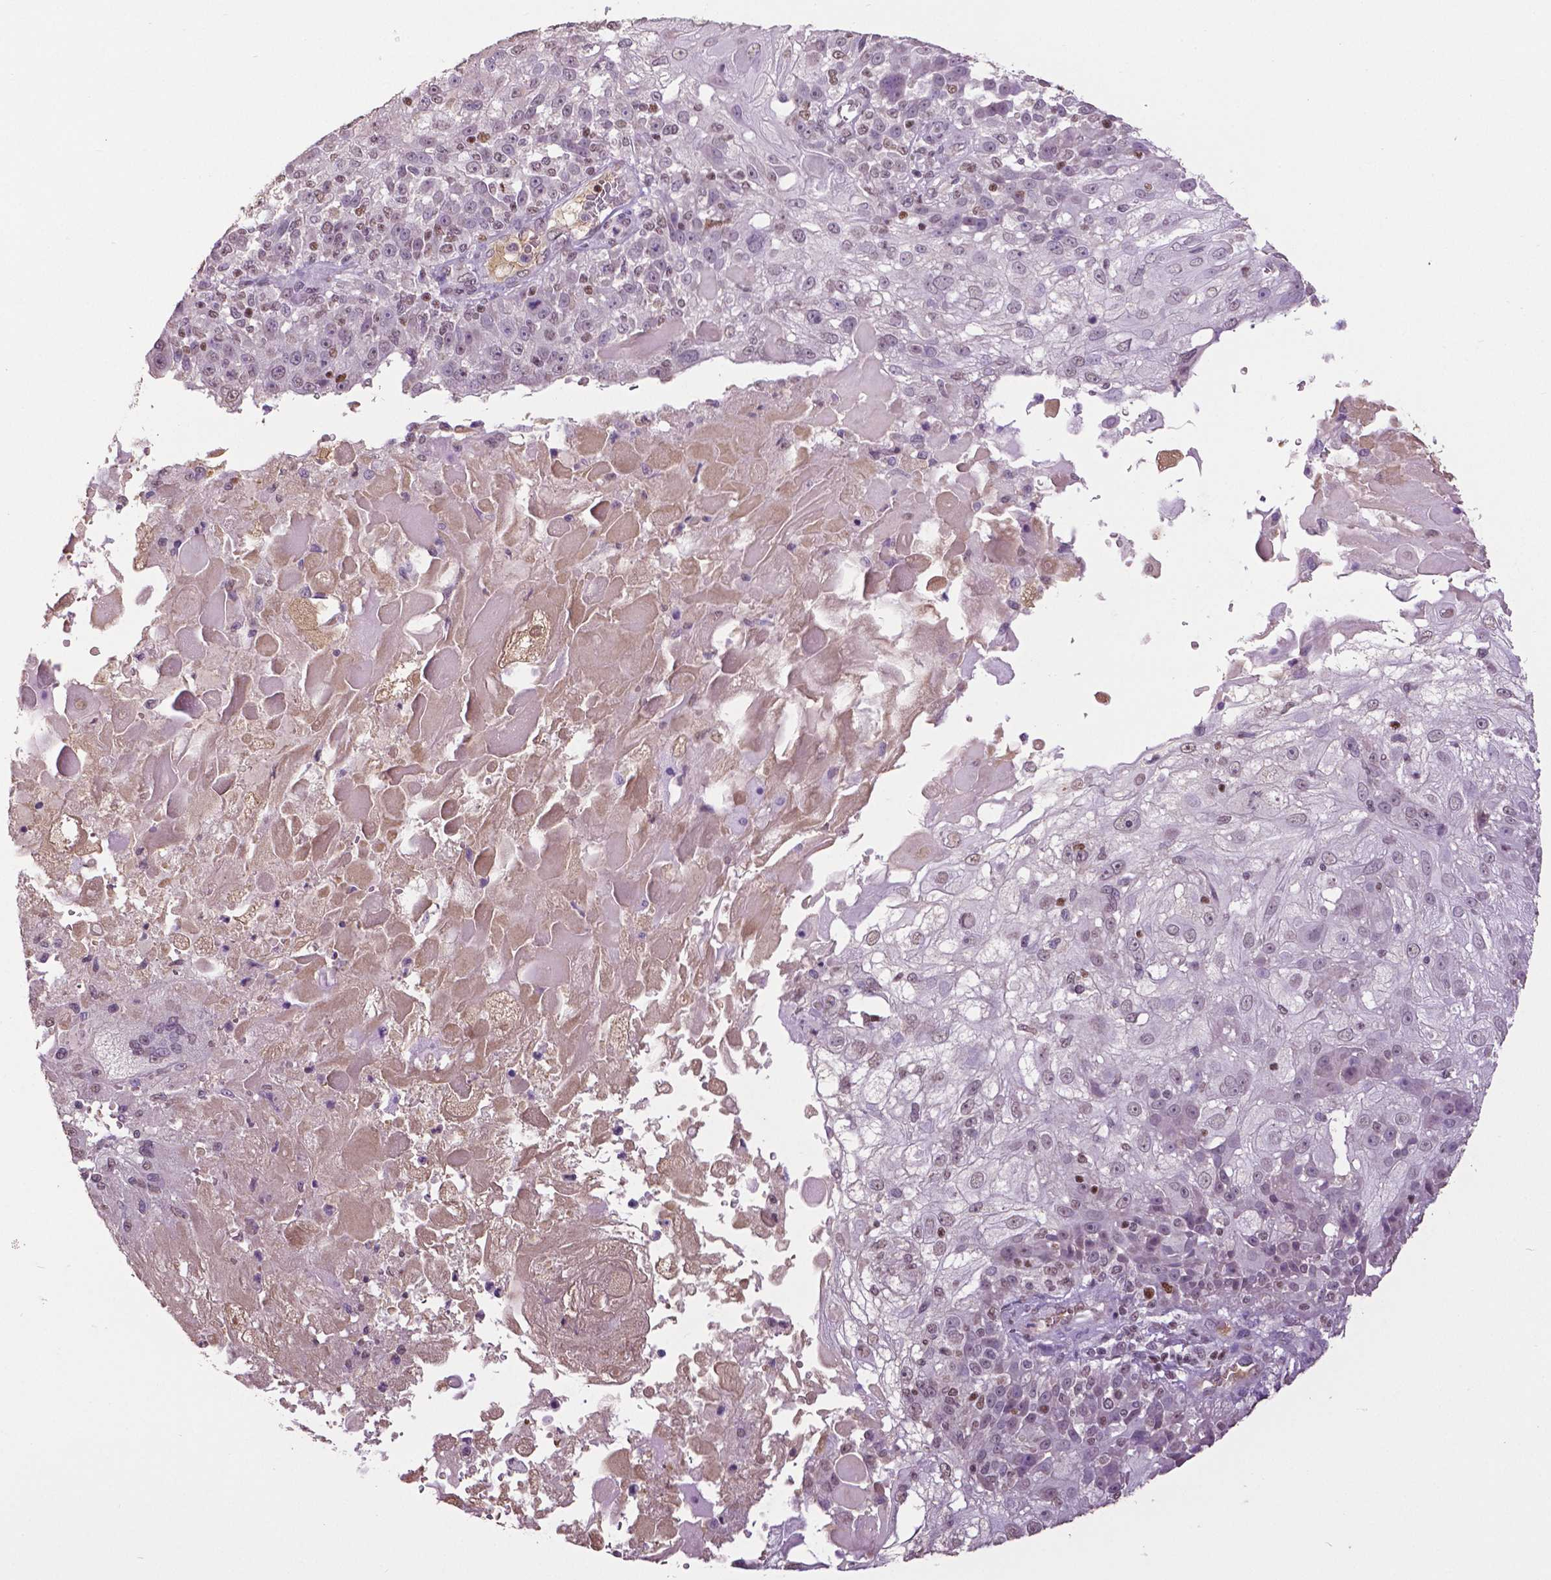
{"staining": {"intensity": "negative", "quantity": "none", "location": "none"}, "tissue": "skin cancer", "cell_type": "Tumor cells", "image_type": "cancer", "snomed": [{"axis": "morphology", "description": "Normal tissue, NOS"}, {"axis": "morphology", "description": "Squamous cell carcinoma, NOS"}, {"axis": "topography", "description": "Skin"}], "caption": "An image of human skin cancer is negative for staining in tumor cells.", "gene": "RUNX3", "patient": {"sex": "female", "age": 83}}